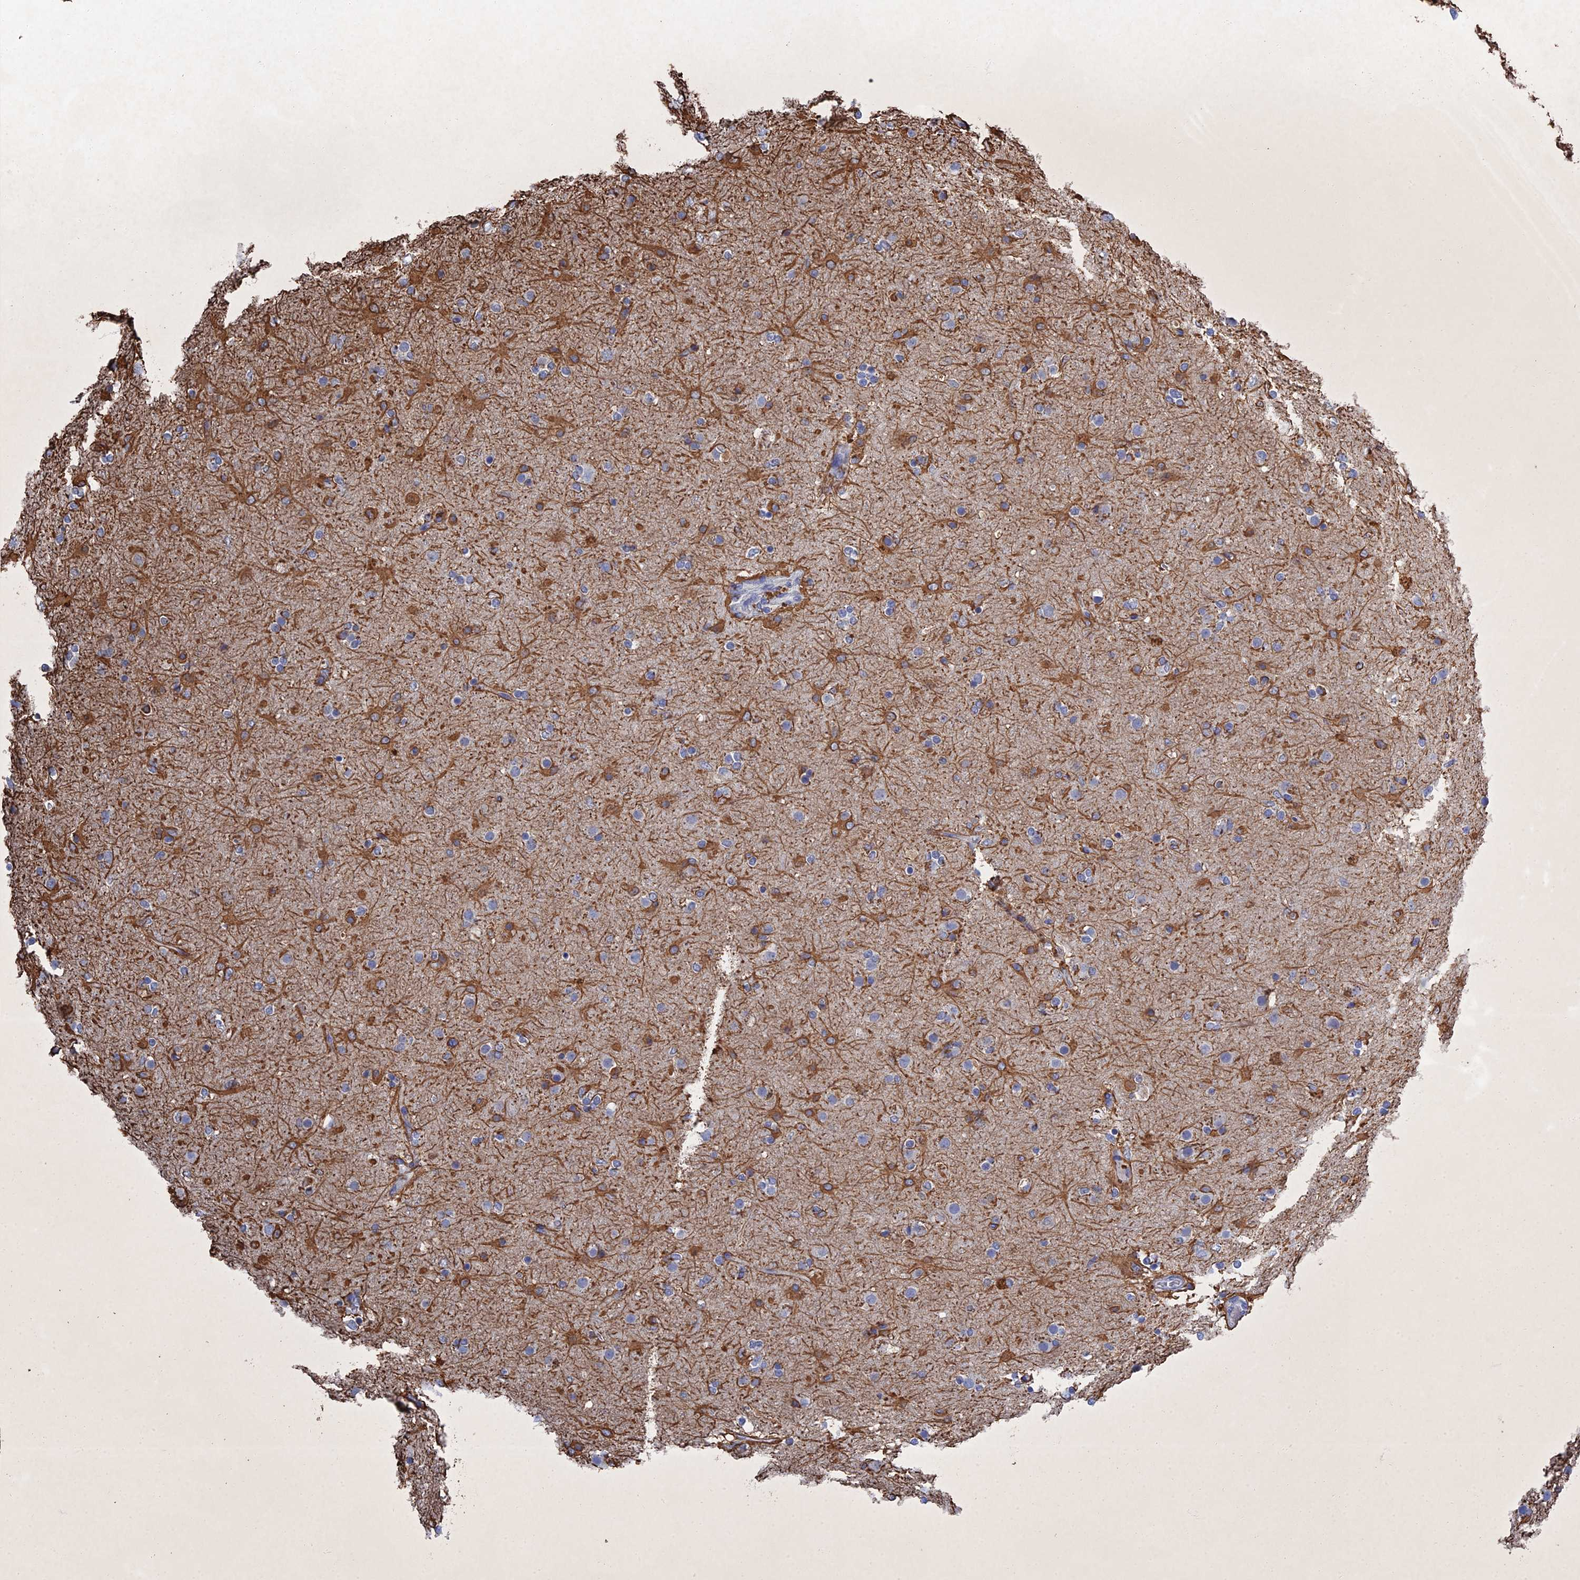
{"staining": {"intensity": "moderate", "quantity": "<25%", "location": "cytoplasmic/membranous"}, "tissue": "glioma", "cell_type": "Tumor cells", "image_type": "cancer", "snomed": [{"axis": "morphology", "description": "Glioma, malignant, Low grade"}, {"axis": "topography", "description": "Brain"}], "caption": "A micrograph of human malignant low-grade glioma stained for a protein demonstrates moderate cytoplasmic/membranous brown staining in tumor cells.", "gene": "GFAP", "patient": {"sex": "male", "age": 65}}